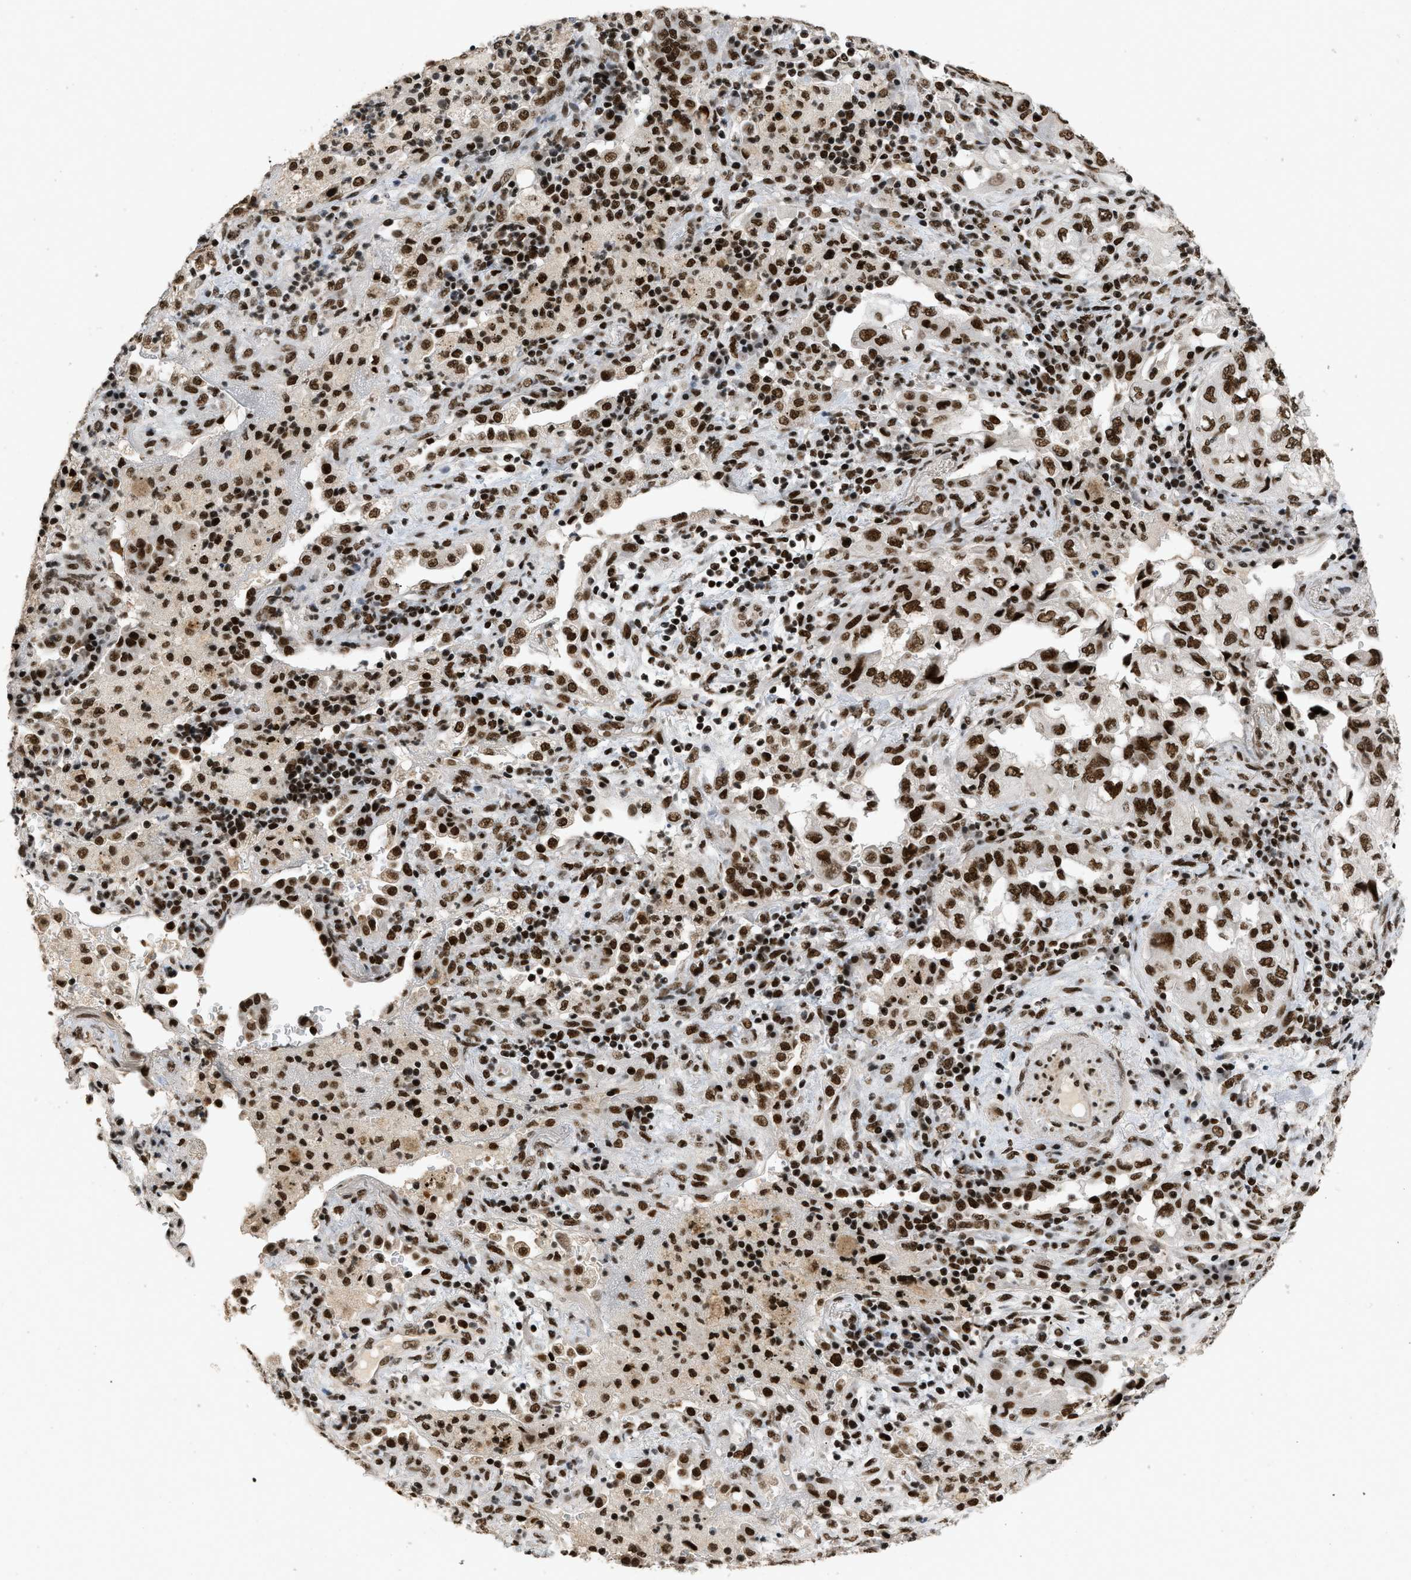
{"staining": {"intensity": "strong", "quantity": ">75%", "location": "nuclear"}, "tissue": "lung cancer", "cell_type": "Tumor cells", "image_type": "cancer", "snomed": [{"axis": "morphology", "description": "Adenocarcinoma, NOS"}, {"axis": "topography", "description": "Lung"}], "caption": "Human lung cancer (adenocarcinoma) stained for a protein (brown) exhibits strong nuclear positive positivity in about >75% of tumor cells.", "gene": "SMARCB1", "patient": {"sex": "male", "age": 64}}